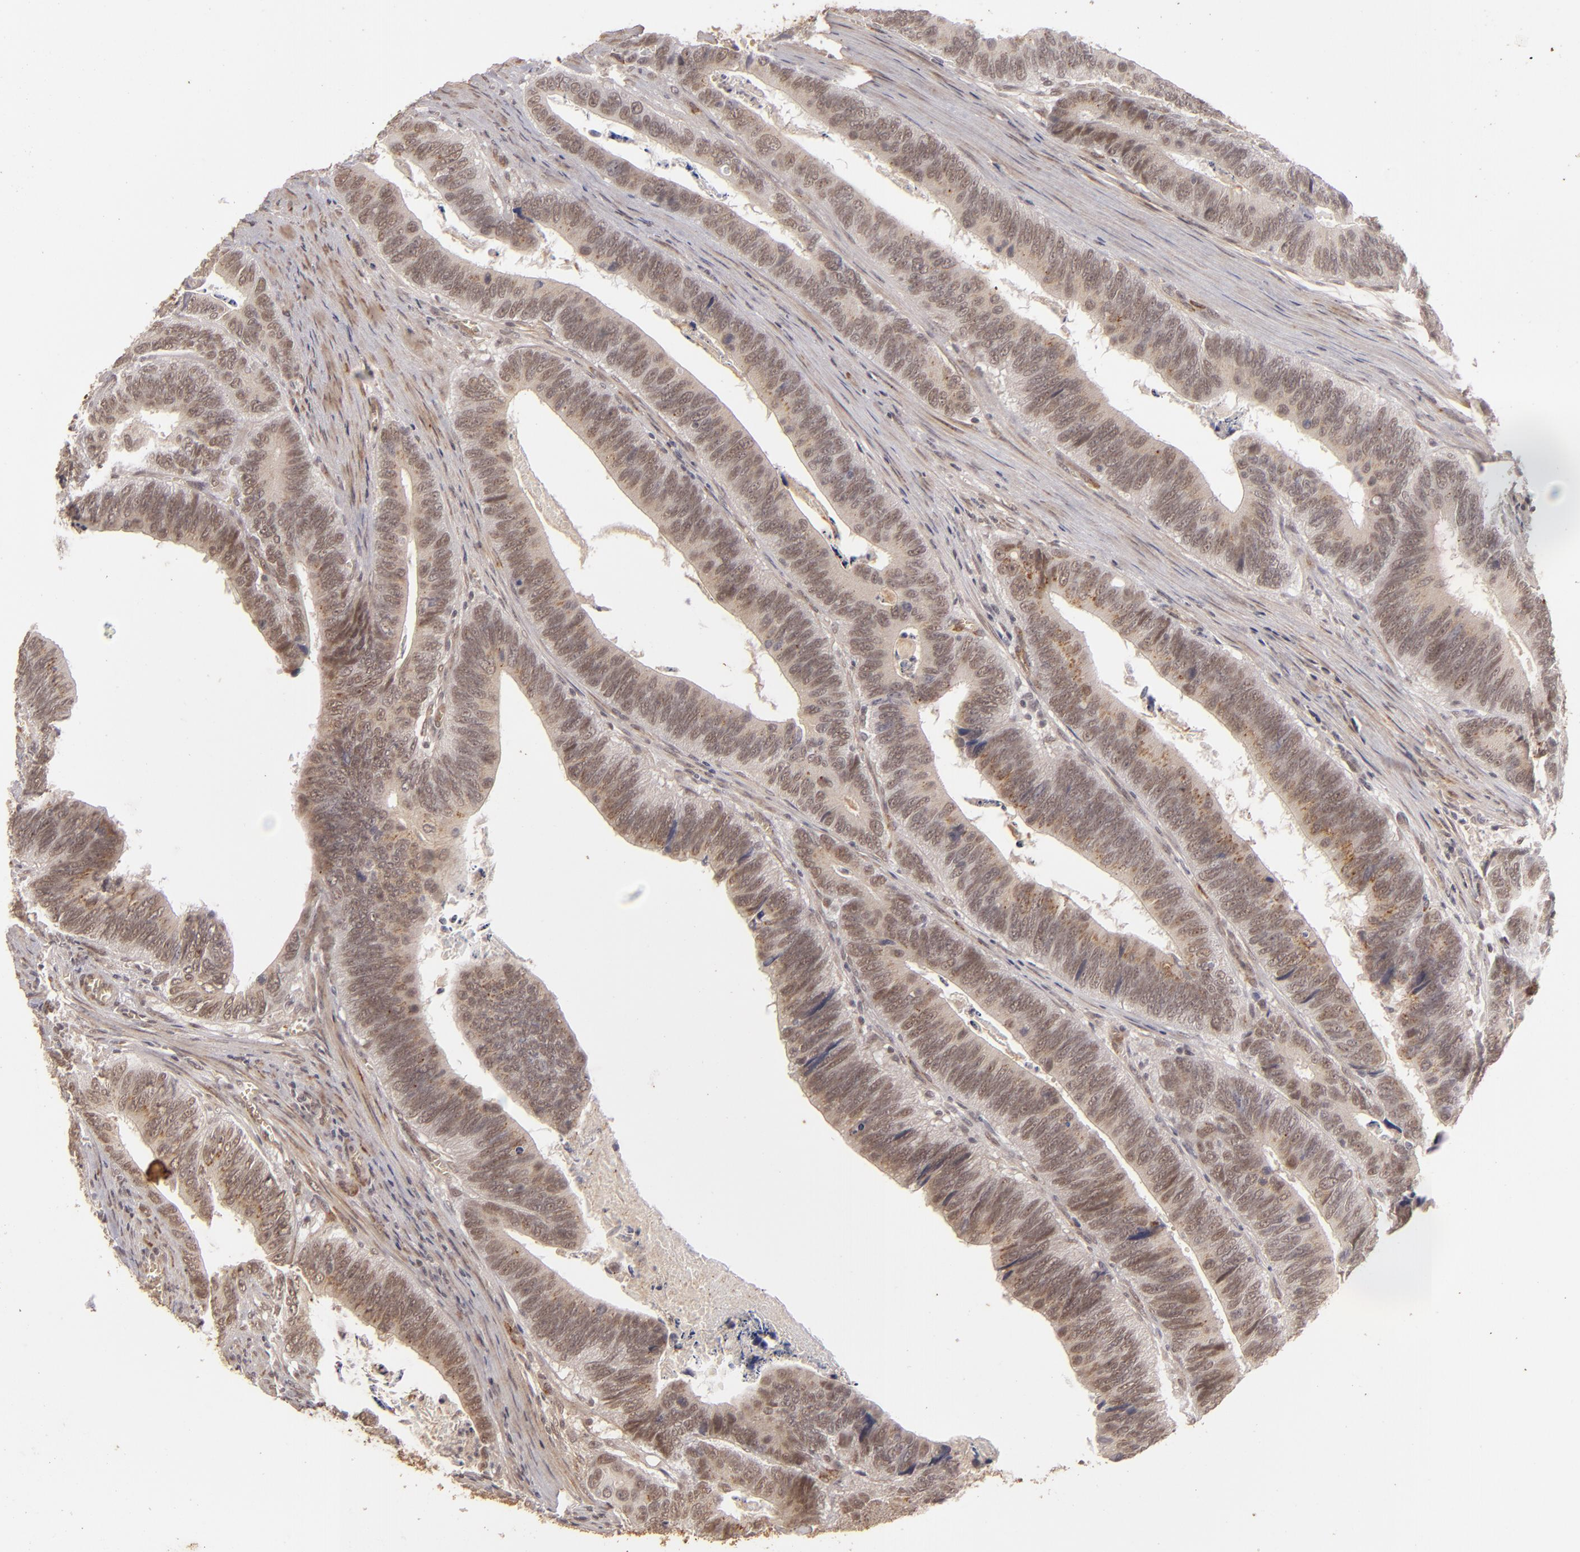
{"staining": {"intensity": "weak", "quantity": ">75%", "location": "cytoplasmic/membranous"}, "tissue": "colorectal cancer", "cell_type": "Tumor cells", "image_type": "cancer", "snomed": [{"axis": "morphology", "description": "Adenocarcinoma, NOS"}, {"axis": "topography", "description": "Colon"}], "caption": "This micrograph displays immunohistochemistry (IHC) staining of colorectal adenocarcinoma, with low weak cytoplasmic/membranous expression in about >75% of tumor cells.", "gene": "DFFA", "patient": {"sex": "male", "age": 72}}